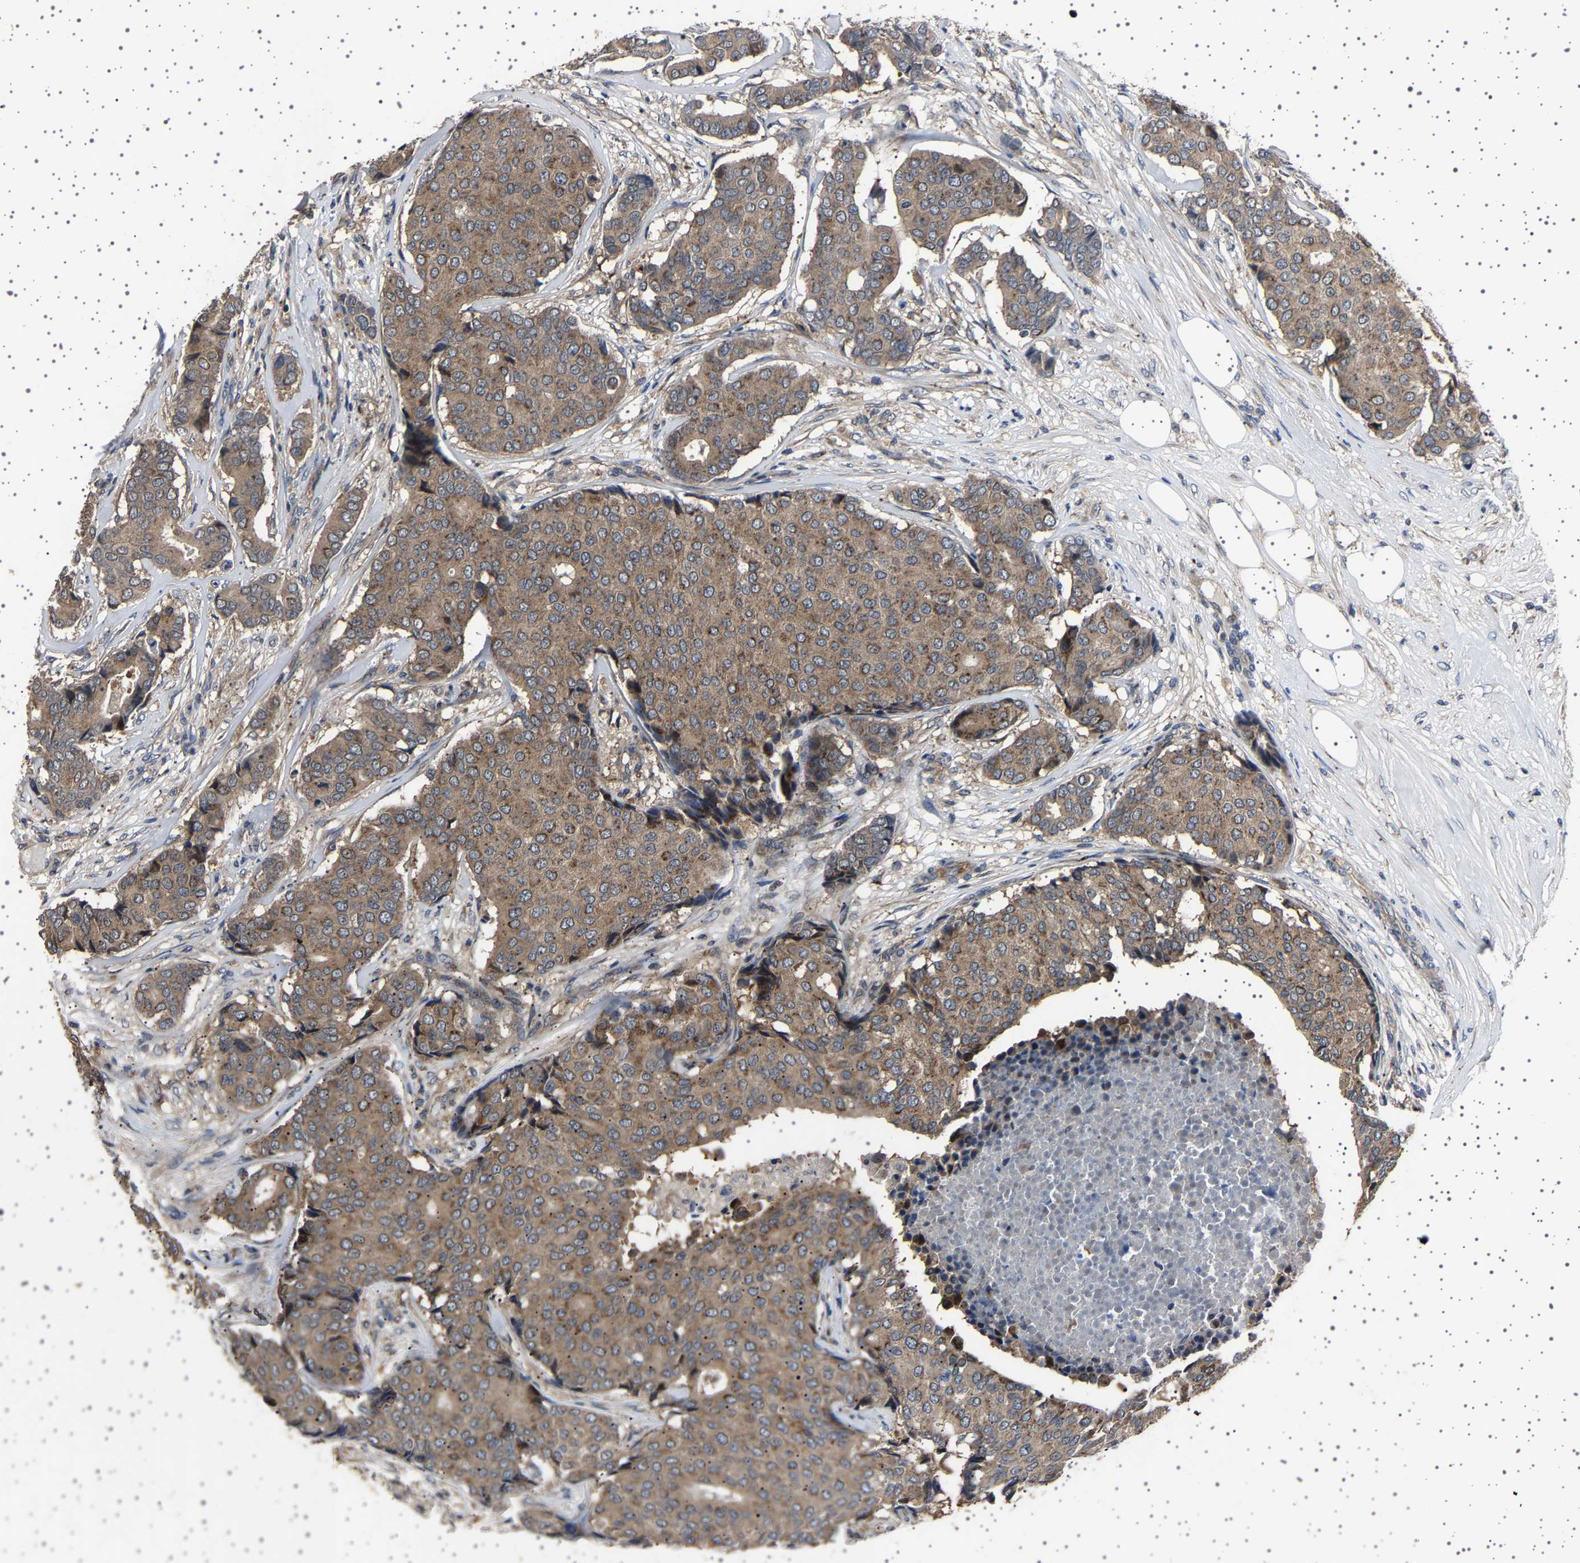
{"staining": {"intensity": "moderate", "quantity": ">75%", "location": "cytoplasmic/membranous"}, "tissue": "breast cancer", "cell_type": "Tumor cells", "image_type": "cancer", "snomed": [{"axis": "morphology", "description": "Duct carcinoma"}, {"axis": "topography", "description": "Breast"}], "caption": "DAB immunohistochemical staining of human breast invasive ductal carcinoma shows moderate cytoplasmic/membranous protein staining in approximately >75% of tumor cells.", "gene": "NCKAP1", "patient": {"sex": "female", "age": 75}}